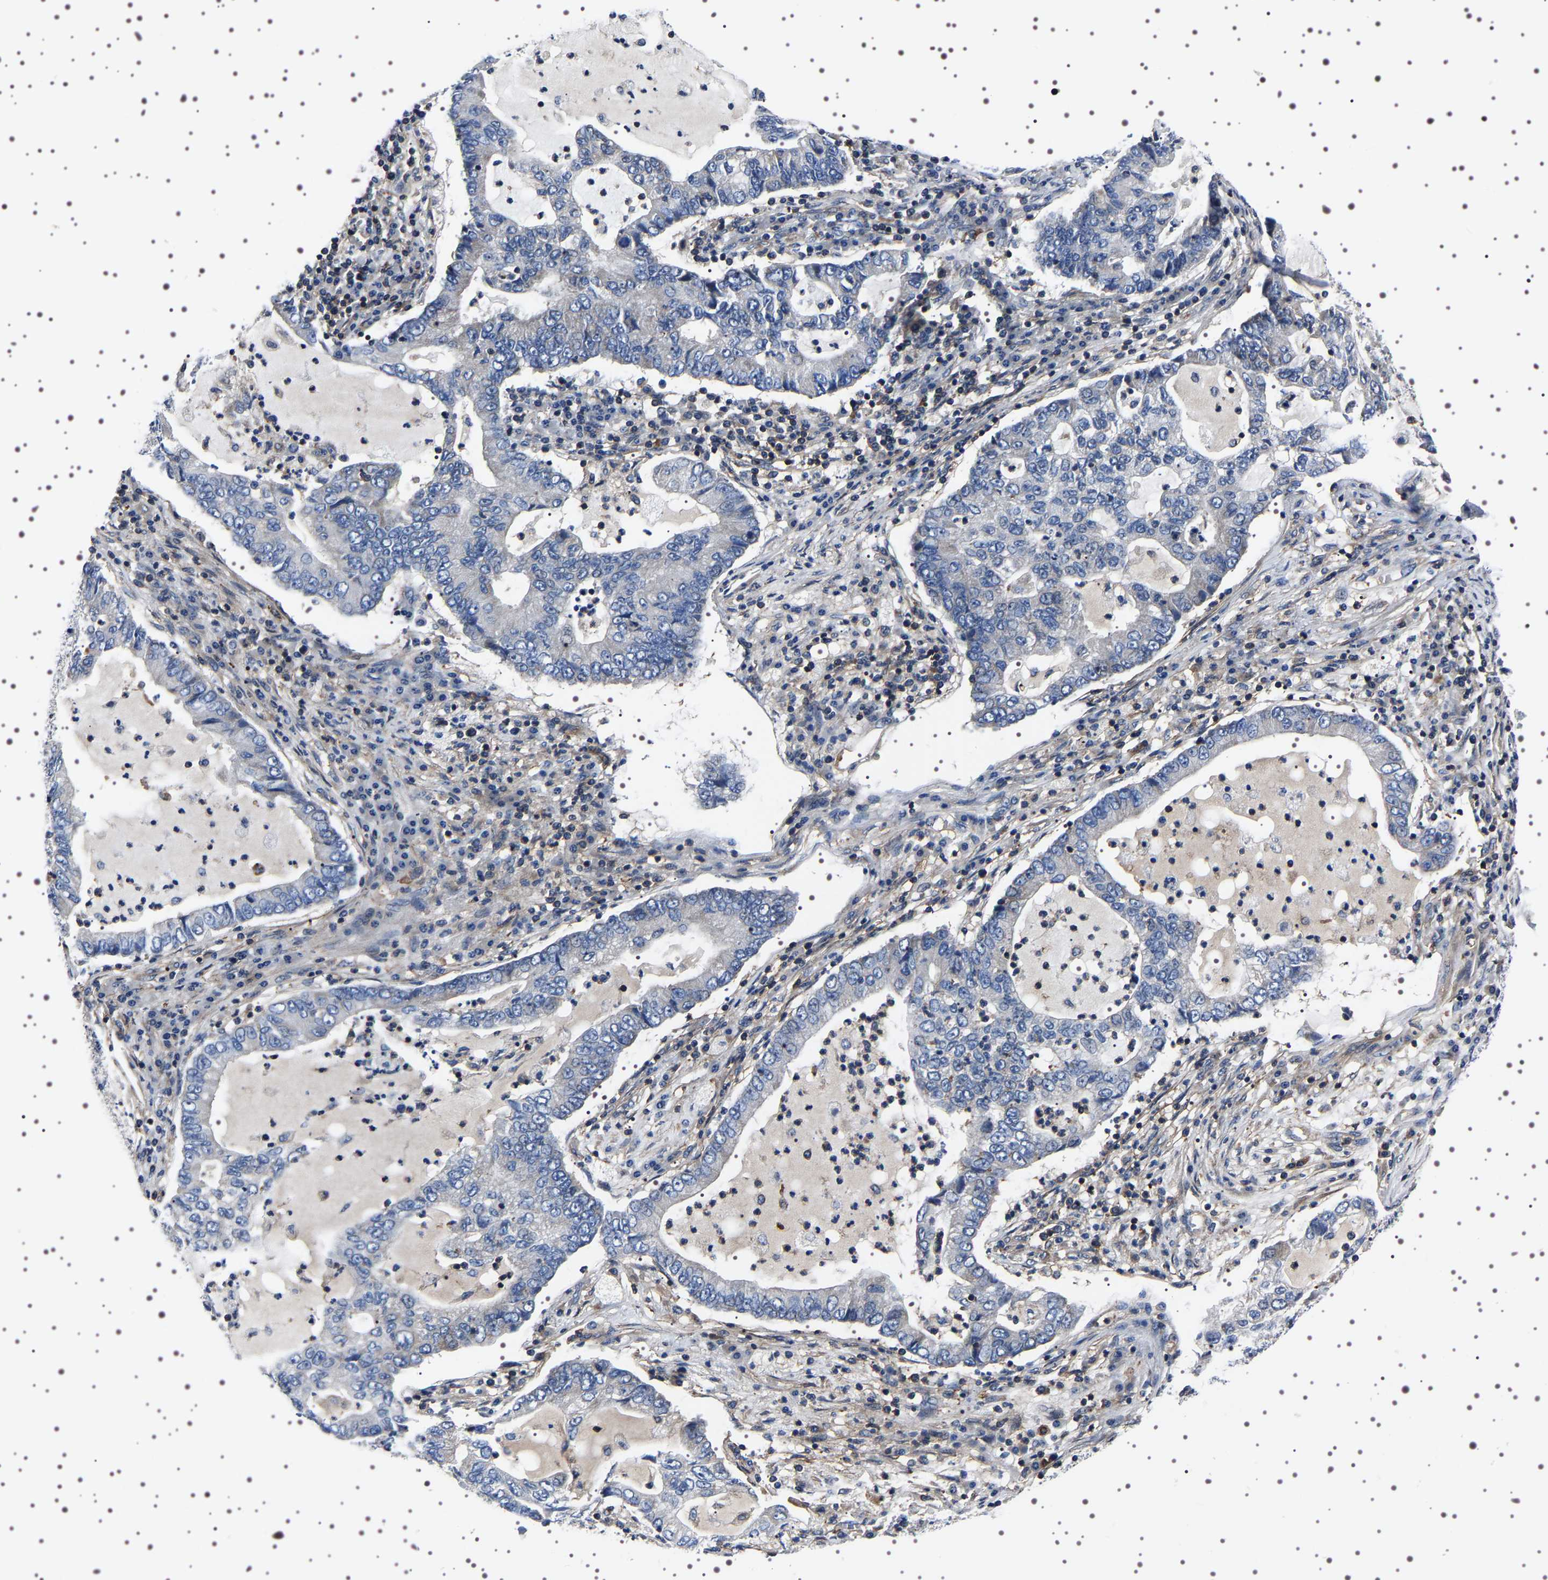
{"staining": {"intensity": "negative", "quantity": "none", "location": "none"}, "tissue": "lung cancer", "cell_type": "Tumor cells", "image_type": "cancer", "snomed": [{"axis": "morphology", "description": "Adenocarcinoma, NOS"}, {"axis": "topography", "description": "Lung"}], "caption": "This is an immunohistochemistry photomicrograph of adenocarcinoma (lung). There is no staining in tumor cells.", "gene": "WDR1", "patient": {"sex": "female", "age": 51}}